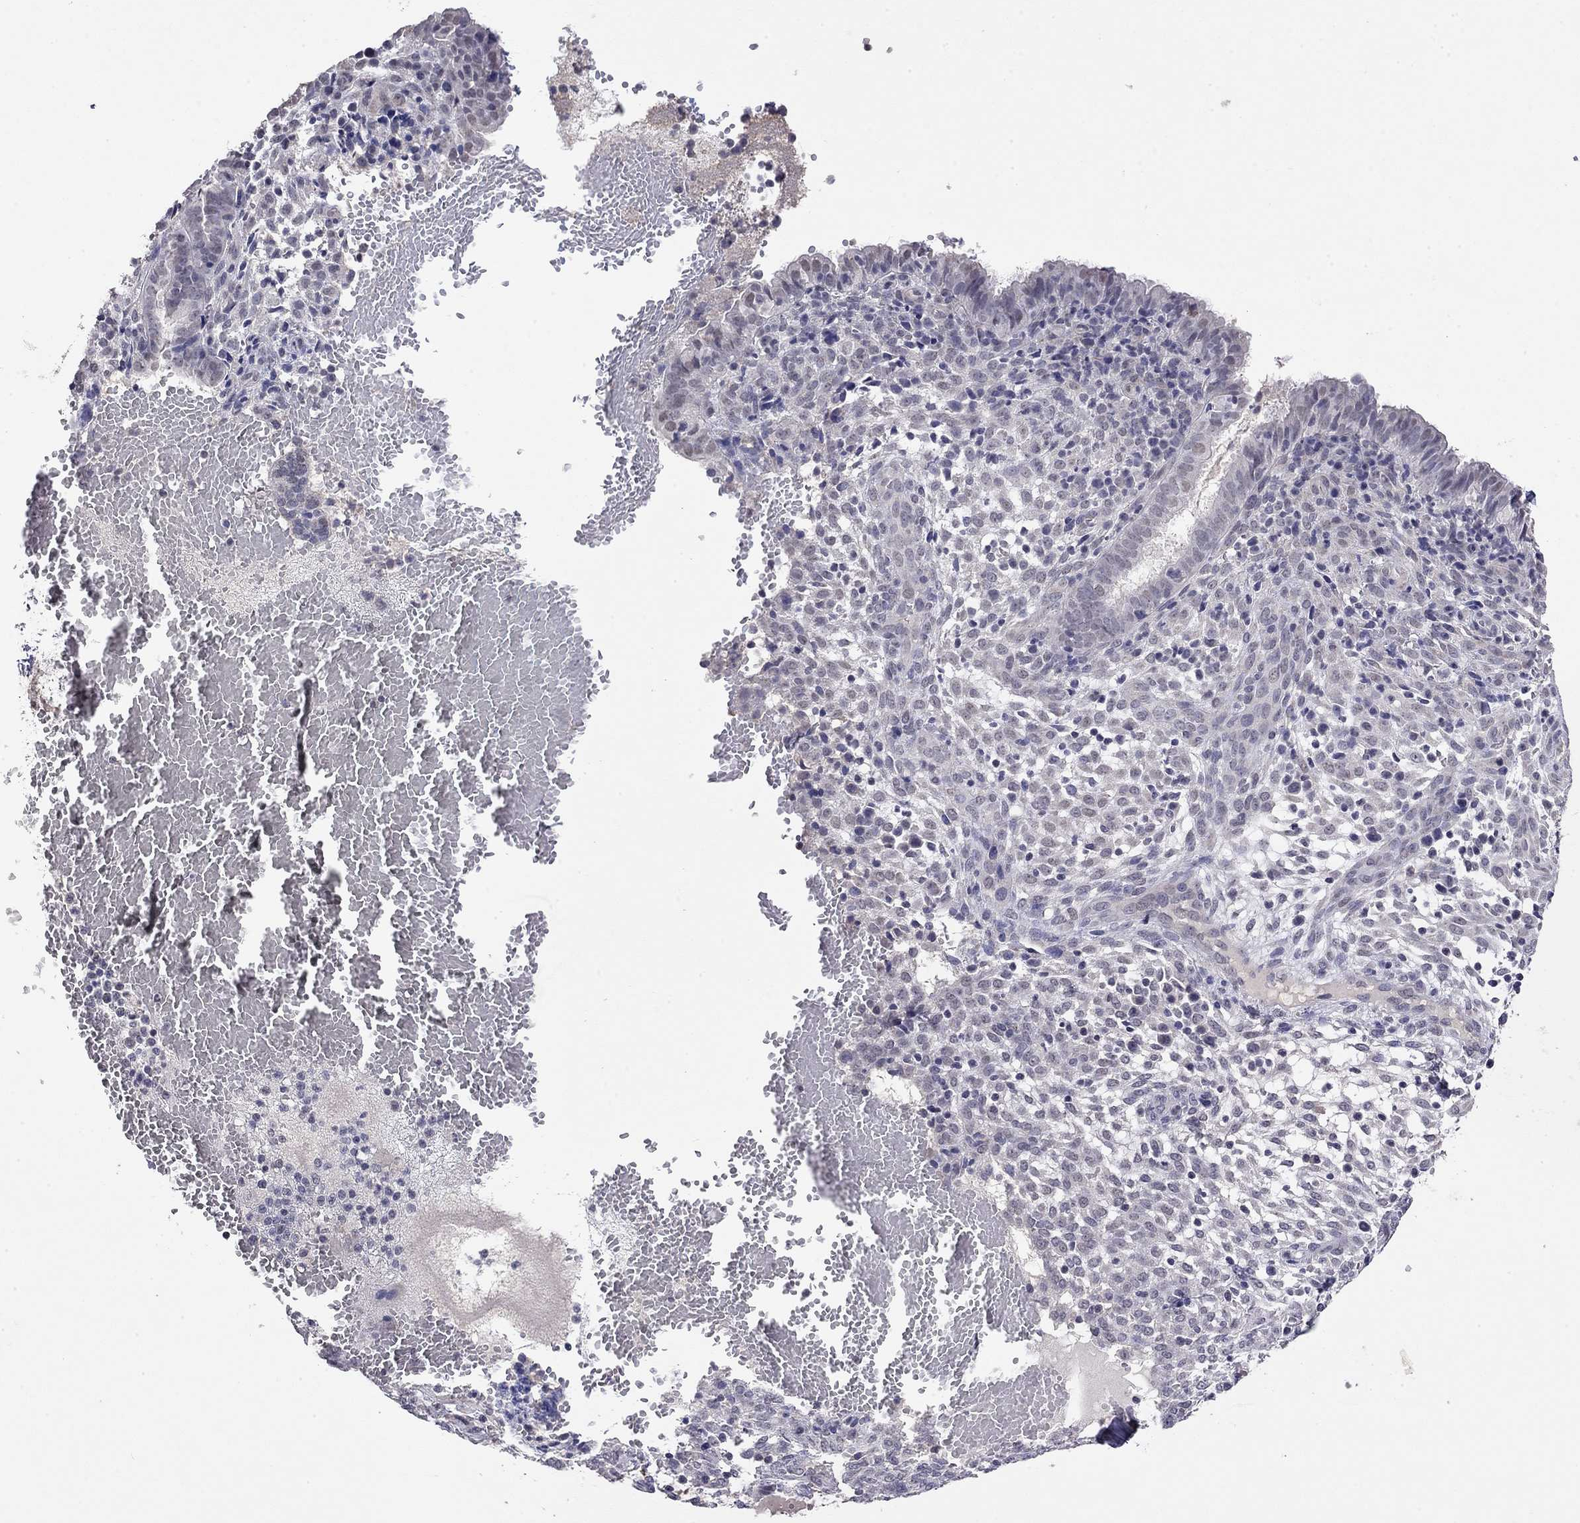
{"staining": {"intensity": "negative", "quantity": "none", "location": "none"}, "tissue": "endometrium", "cell_type": "Cells in endometrial stroma", "image_type": "normal", "snomed": [{"axis": "morphology", "description": "Normal tissue, NOS"}, {"axis": "topography", "description": "Endometrium"}], "caption": "This micrograph is of normal endometrium stained with immunohistochemistry (IHC) to label a protein in brown with the nuclei are counter-stained blue. There is no staining in cells in endometrial stroma. (DAB immunohistochemistry with hematoxylin counter stain).", "gene": "WNK3", "patient": {"sex": "female", "age": 42}}